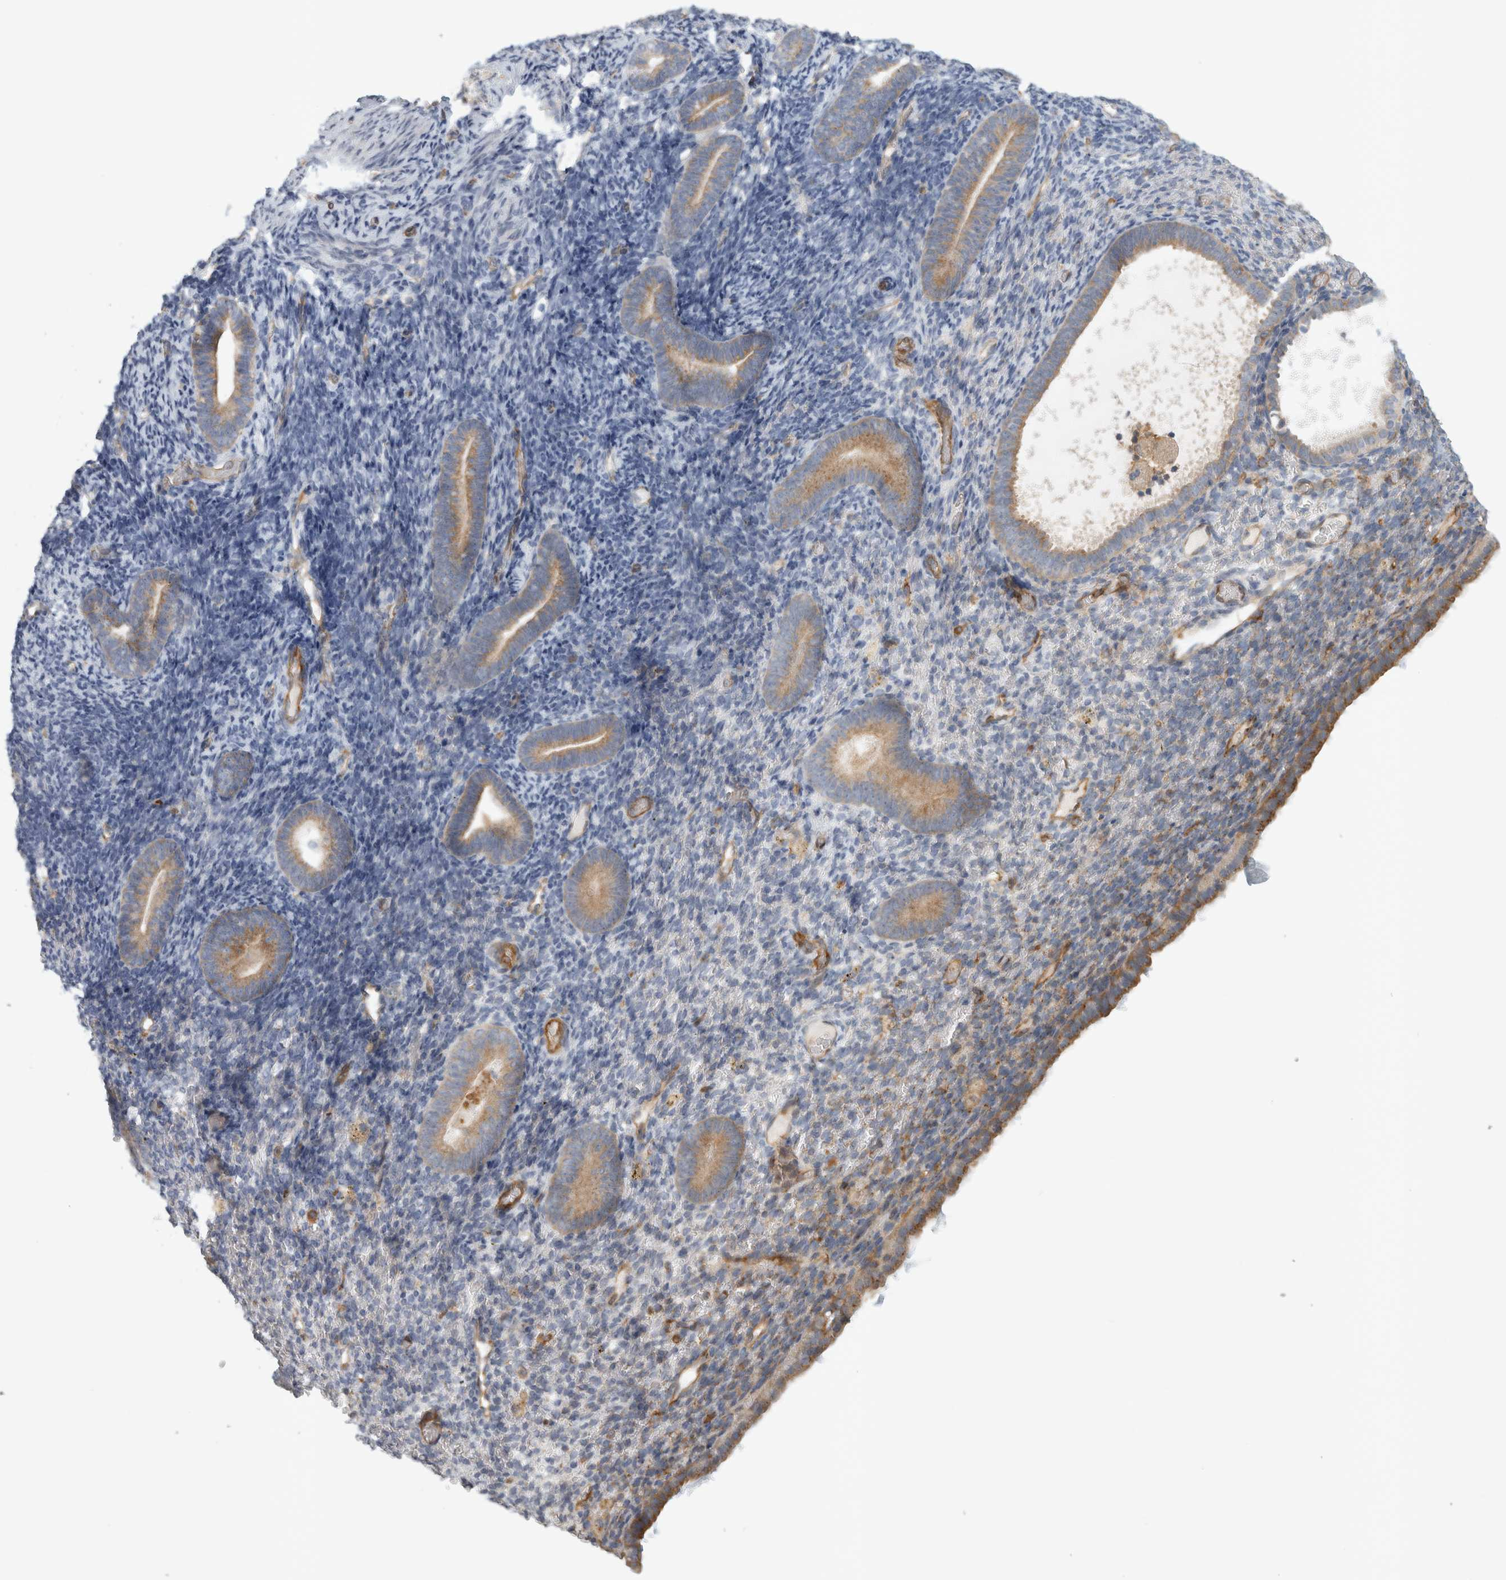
{"staining": {"intensity": "weak", "quantity": "<25%", "location": "cytoplasmic/membranous"}, "tissue": "endometrium", "cell_type": "Cells in endometrial stroma", "image_type": "normal", "snomed": [{"axis": "morphology", "description": "Normal tissue, NOS"}, {"axis": "topography", "description": "Endometrium"}], "caption": "A high-resolution photomicrograph shows IHC staining of unremarkable endometrium, which demonstrates no significant positivity in cells in endometrial stroma.", "gene": "PEX6", "patient": {"sex": "female", "age": 51}}